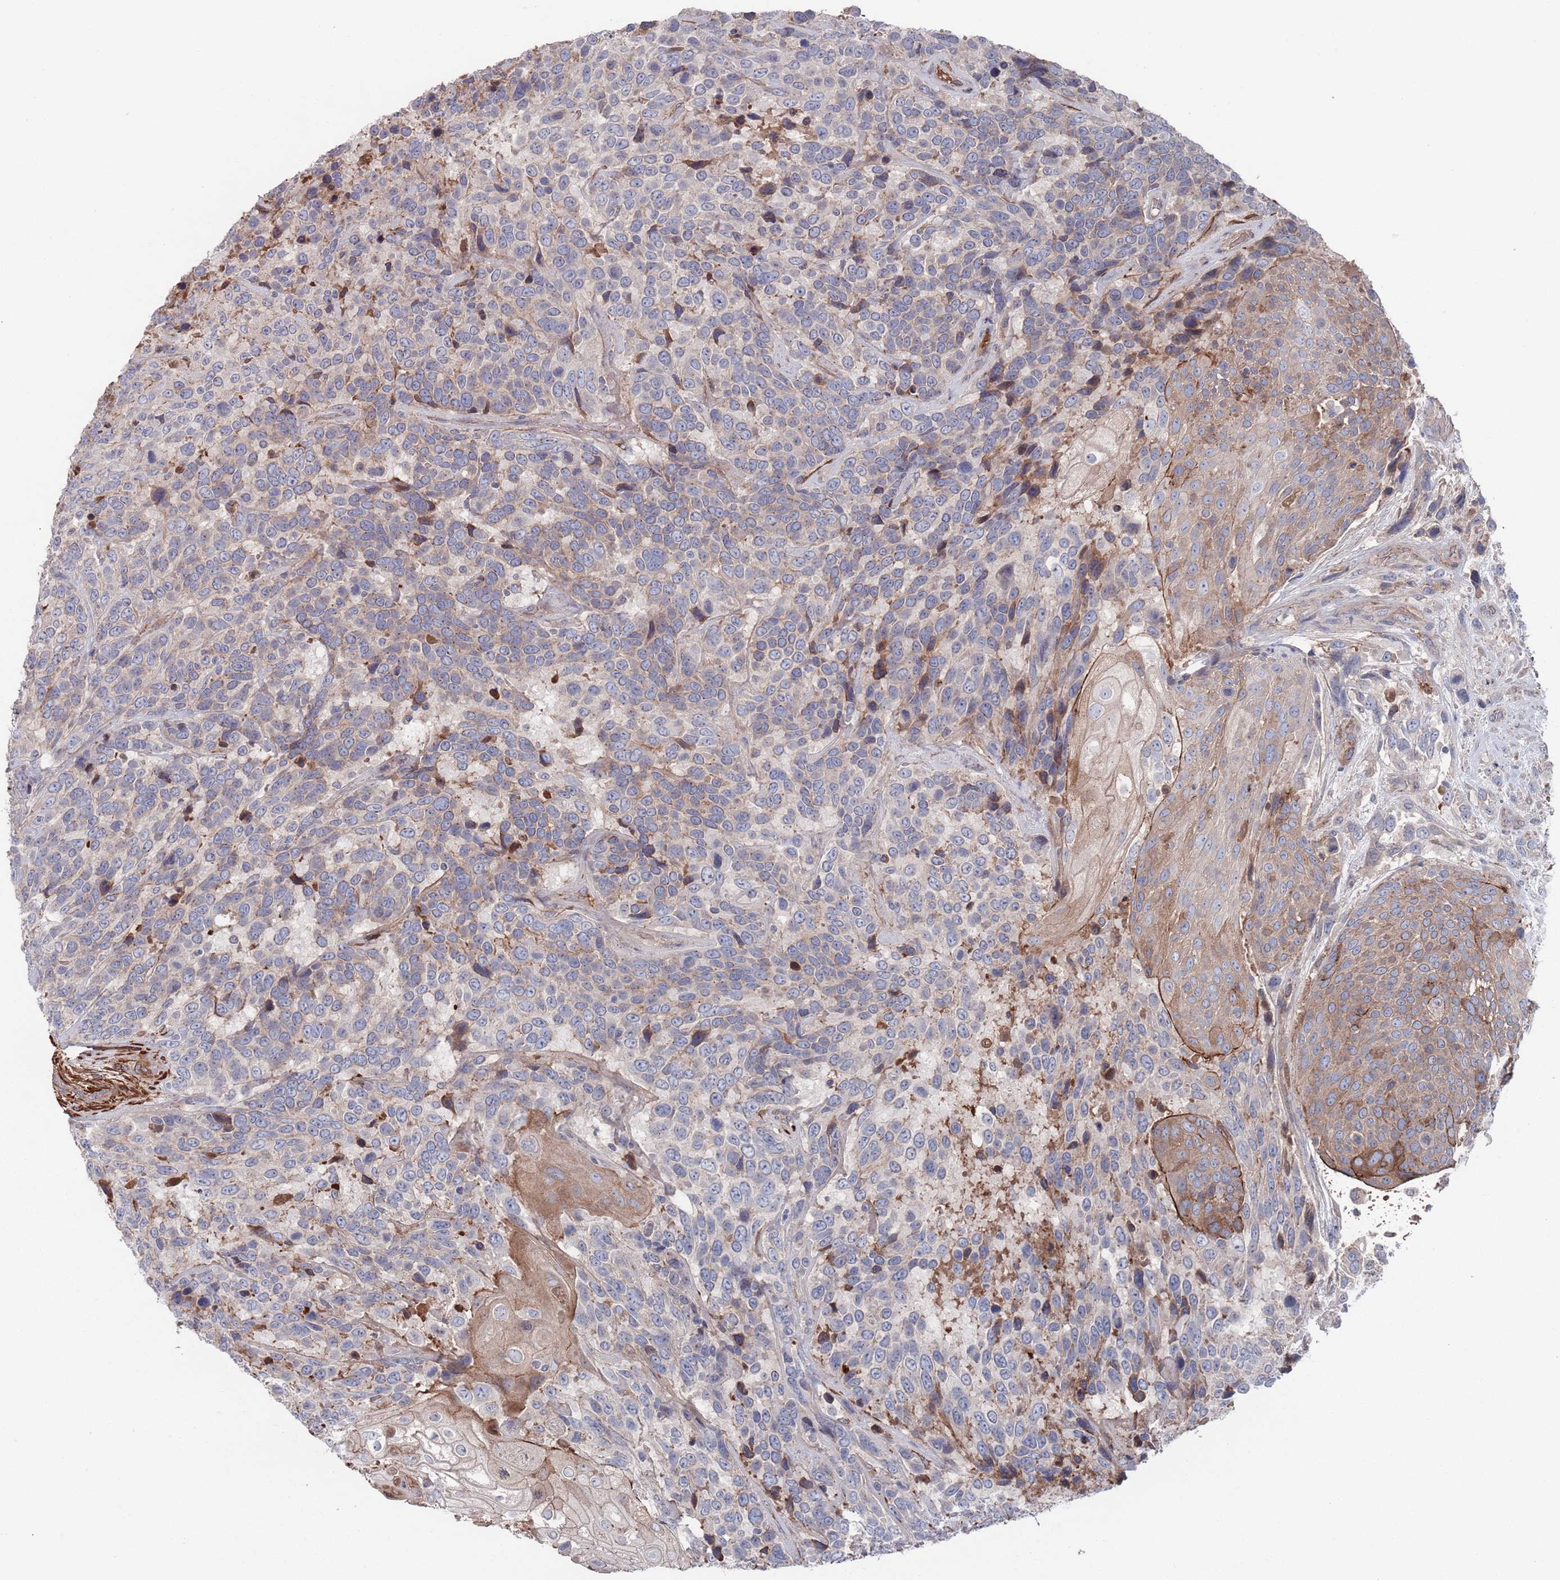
{"staining": {"intensity": "negative", "quantity": "none", "location": "none"}, "tissue": "urothelial cancer", "cell_type": "Tumor cells", "image_type": "cancer", "snomed": [{"axis": "morphology", "description": "Urothelial carcinoma, High grade"}, {"axis": "topography", "description": "Urinary bladder"}], "caption": "An image of urothelial carcinoma (high-grade) stained for a protein shows no brown staining in tumor cells. Nuclei are stained in blue.", "gene": "PLEKHA4", "patient": {"sex": "female", "age": 70}}